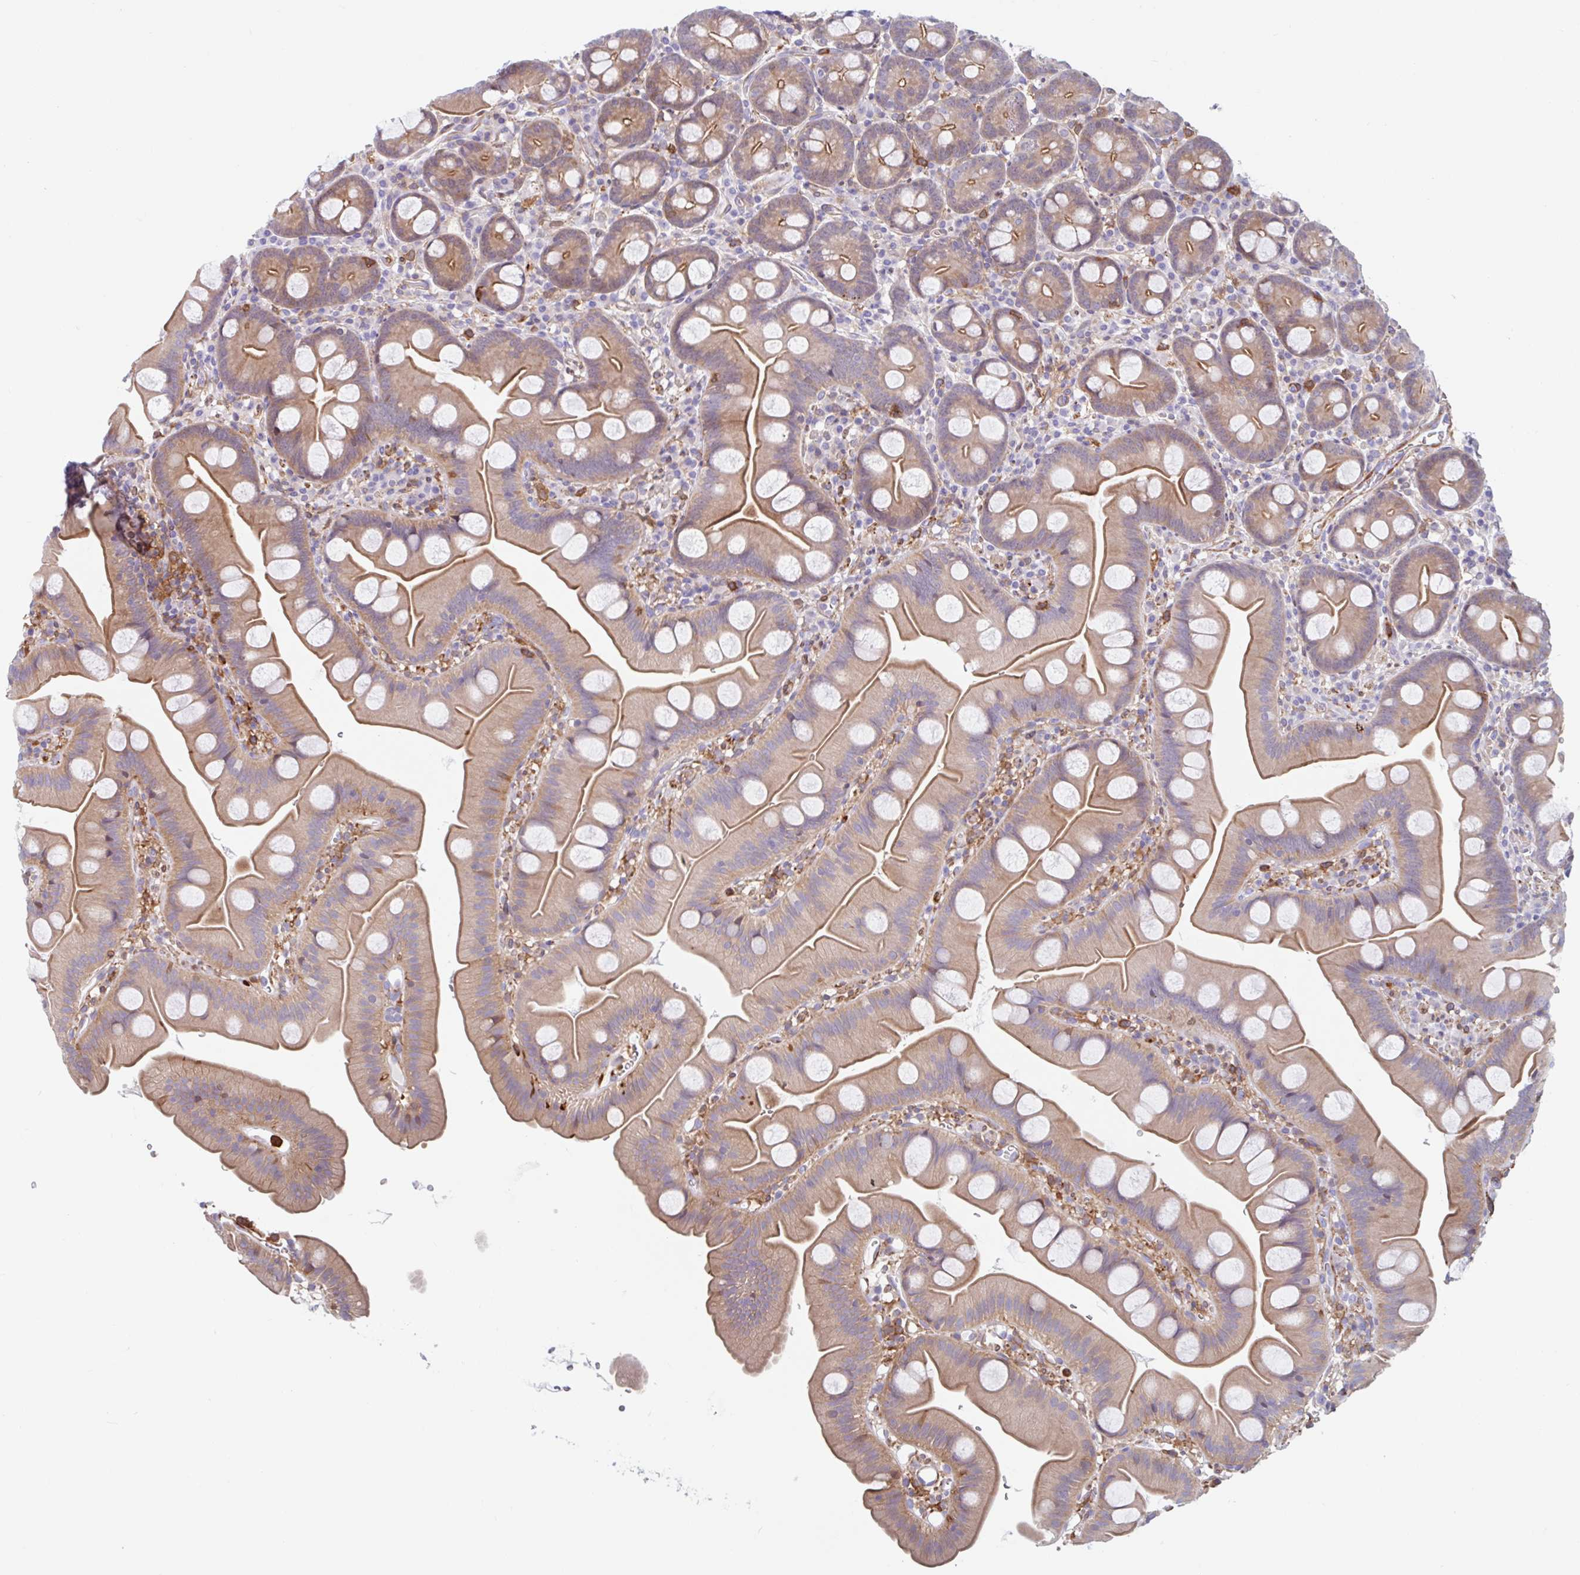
{"staining": {"intensity": "moderate", "quantity": ">75%", "location": "cytoplasmic/membranous"}, "tissue": "small intestine", "cell_type": "Glandular cells", "image_type": "normal", "snomed": [{"axis": "morphology", "description": "Normal tissue, NOS"}, {"axis": "topography", "description": "Small intestine"}], "caption": "A histopathology image of human small intestine stained for a protein displays moderate cytoplasmic/membranous brown staining in glandular cells. (Brightfield microscopy of DAB IHC at high magnification).", "gene": "EFHD1", "patient": {"sex": "female", "age": 68}}